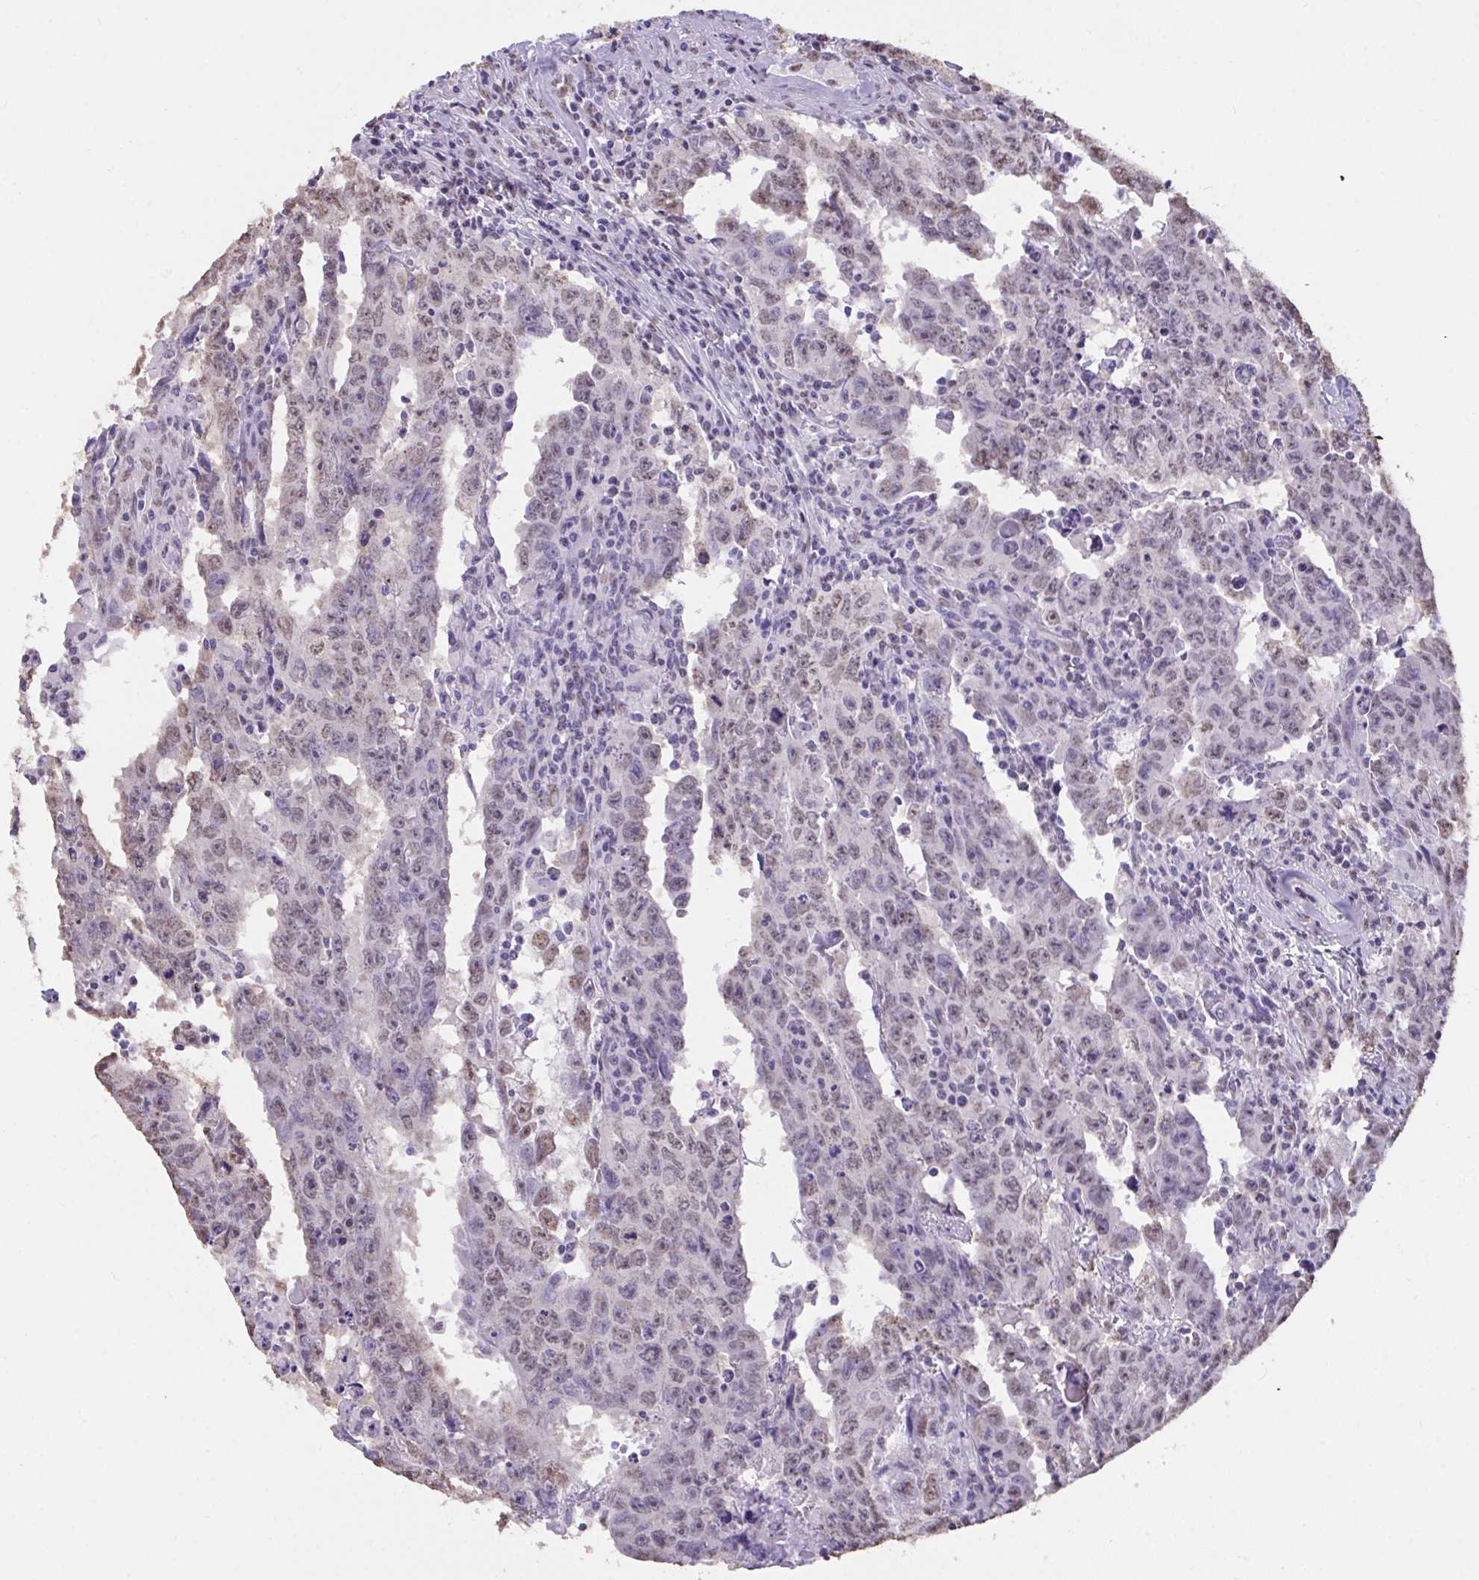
{"staining": {"intensity": "weak", "quantity": "<25%", "location": "nuclear"}, "tissue": "testis cancer", "cell_type": "Tumor cells", "image_type": "cancer", "snomed": [{"axis": "morphology", "description": "Carcinoma, Embryonal, NOS"}, {"axis": "topography", "description": "Testis"}], "caption": "Testis cancer was stained to show a protein in brown. There is no significant expression in tumor cells.", "gene": "SEMA6B", "patient": {"sex": "male", "age": 22}}